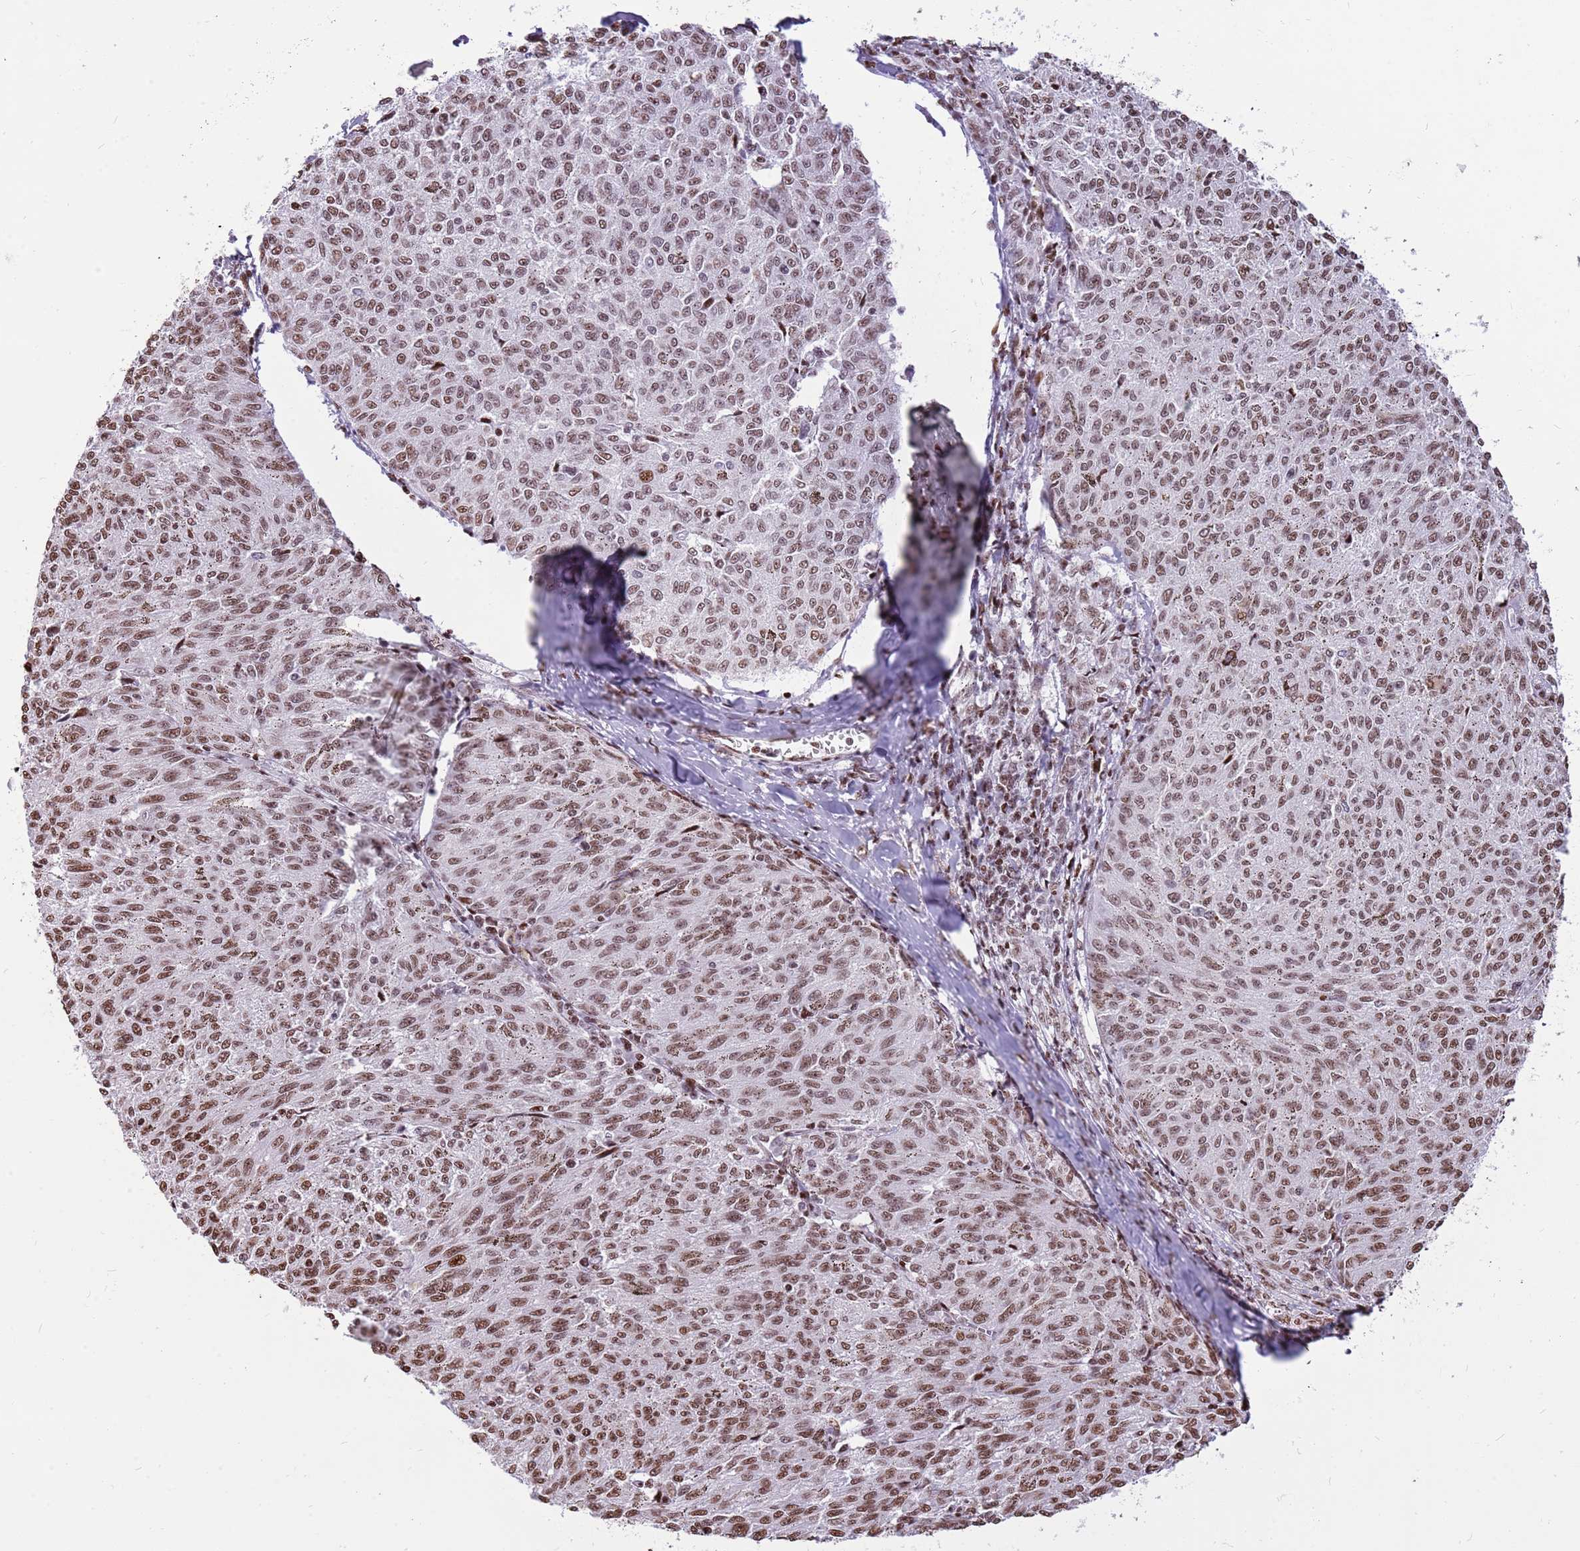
{"staining": {"intensity": "moderate", "quantity": ">75%", "location": "nuclear"}, "tissue": "melanoma", "cell_type": "Tumor cells", "image_type": "cancer", "snomed": [{"axis": "morphology", "description": "Malignant melanoma, NOS"}, {"axis": "topography", "description": "Skin"}], "caption": "Immunohistochemistry (IHC) staining of melanoma, which shows medium levels of moderate nuclear staining in about >75% of tumor cells indicating moderate nuclear protein expression. The staining was performed using DAB (brown) for protein detection and nuclei were counterstained in hematoxylin (blue).", "gene": "WASHC4", "patient": {"sex": "female", "age": 72}}